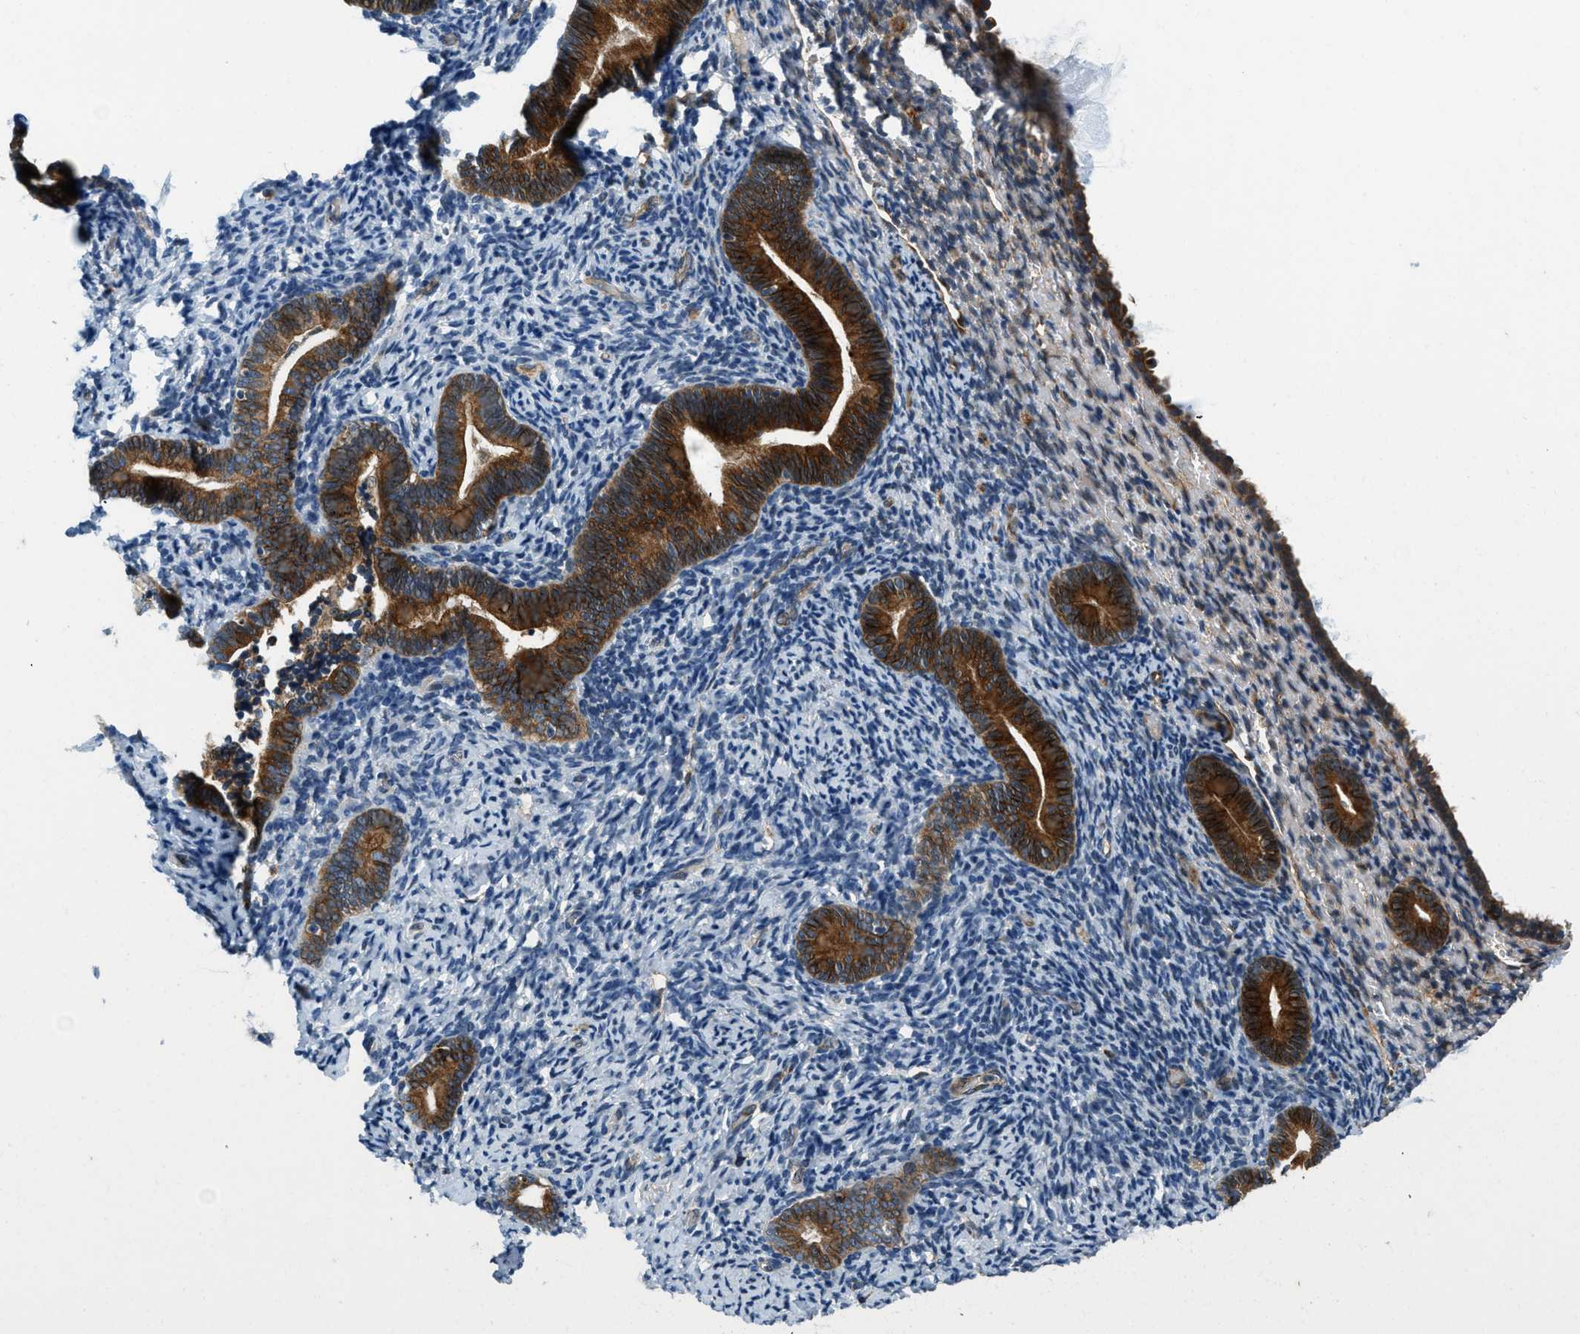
{"staining": {"intensity": "moderate", "quantity": ">75%", "location": "cytoplasmic/membranous"}, "tissue": "endometrium", "cell_type": "Cells in endometrial stroma", "image_type": "normal", "snomed": [{"axis": "morphology", "description": "Normal tissue, NOS"}, {"axis": "topography", "description": "Endometrium"}], "caption": "The photomicrograph shows immunohistochemical staining of unremarkable endometrium. There is moderate cytoplasmic/membranous staining is present in about >75% of cells in endometrial stroma. Using DAB (3,3'-diaminobenzidine) (brown) and hematoxylin (blue) stains, captured at high magnification using brightfield microscopy.", "gene": "ALOX12", "patient": {"sex": "female", "age": 51}}